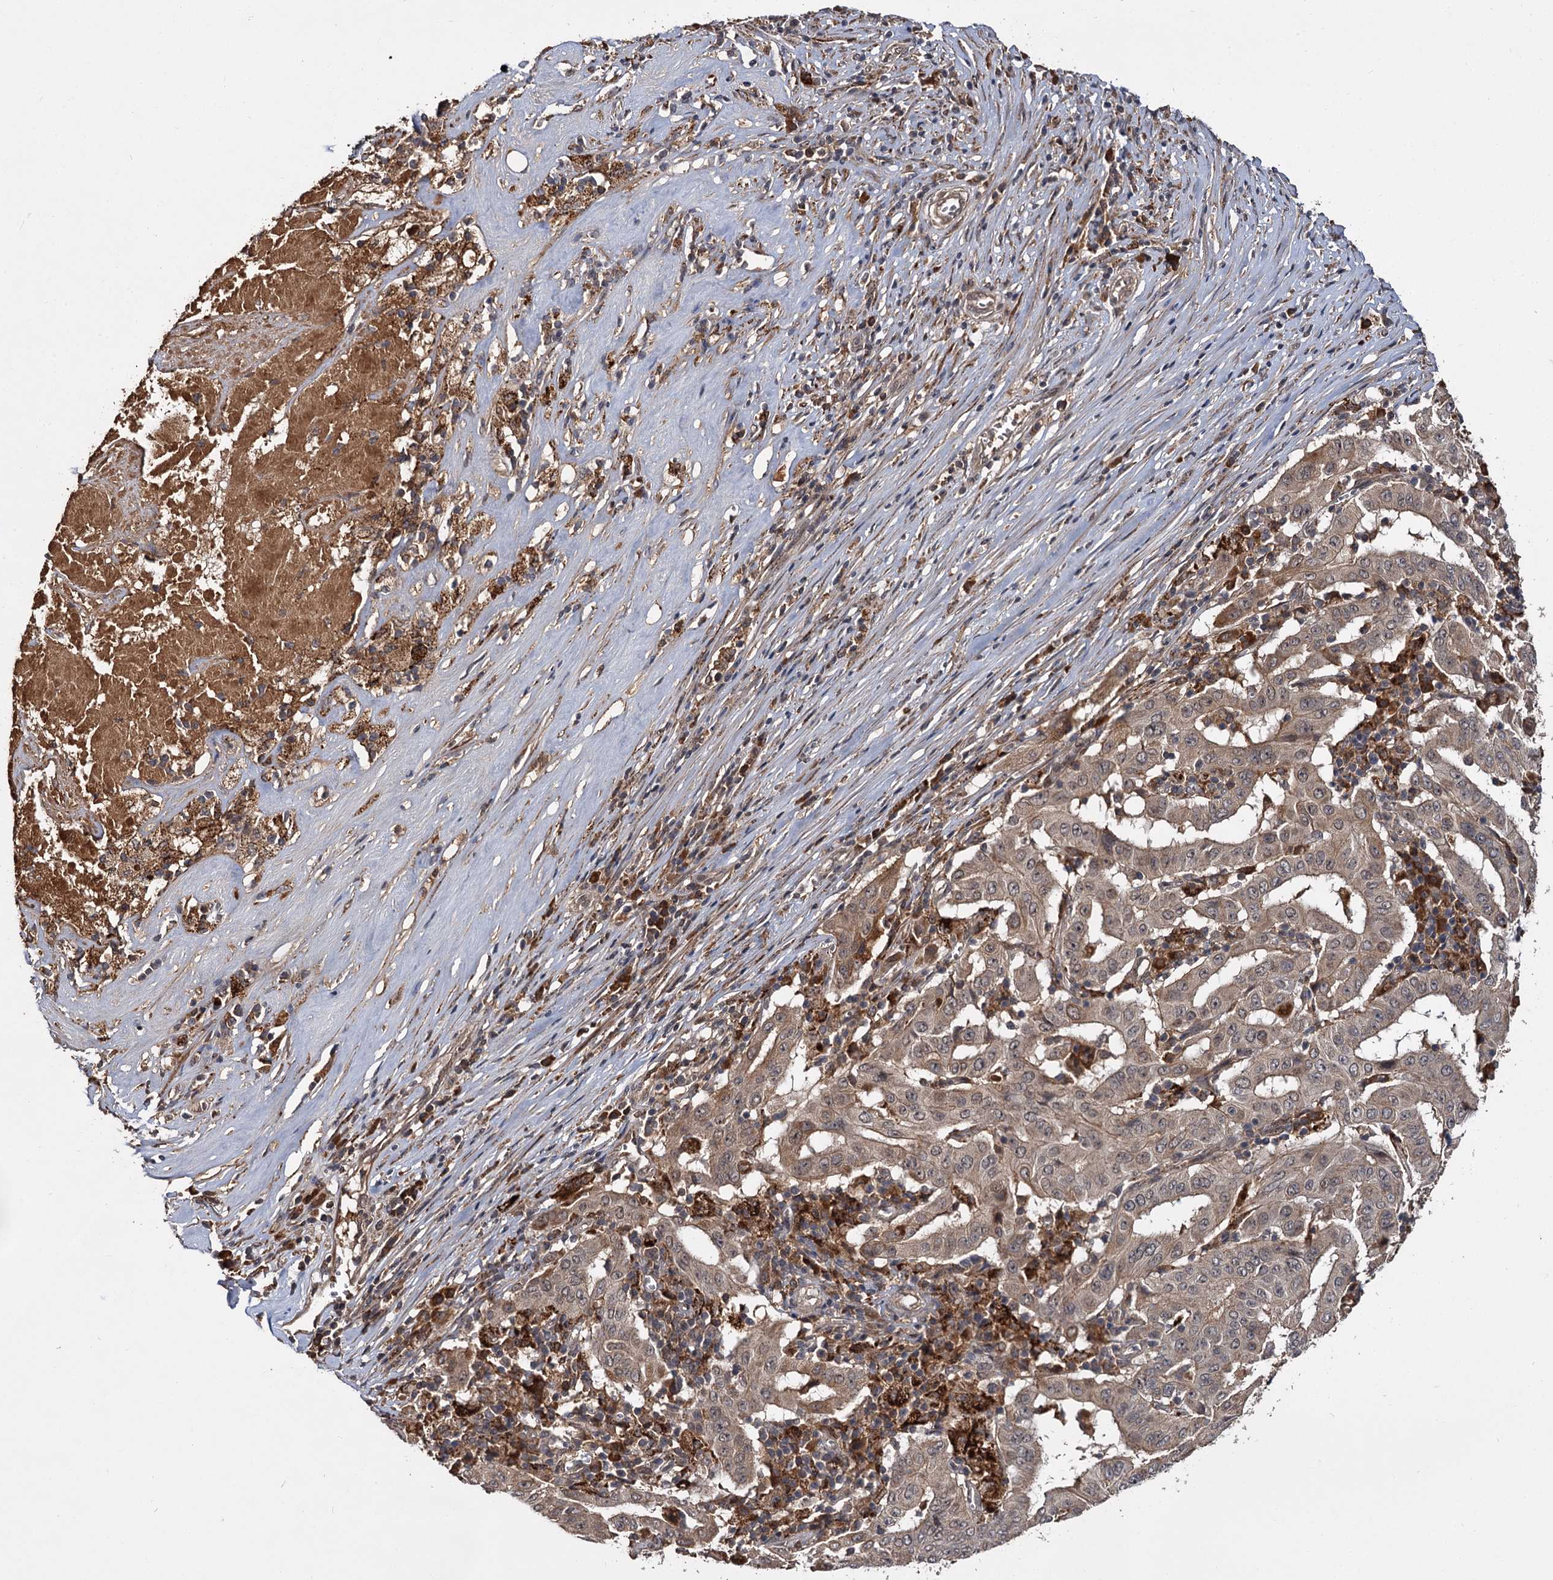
{"staining": {"intensity": "moderate", "quantity": ">75%", "location": "cytoplasmic/membranous"}, "tissue": "pancreatic cancer", "cell_type": "Tumor cells", "image_type": "cancer", "snomed": [{"axis": "morphology", "description": "Adenocarcinoma, NOS"}, {"axis": "topography", "description": "Pancreas"}], "caption": "DAB immunohistochemical staining of human pancreatic cancer (adenocarcinoma) demonstrates moderate cytoplasmic/membranous protein staining in approximately >75% of tumor cells. (brown staining indicates protein expression, while blue staining denotes nuclei).", "gene": "MBD6", "patient": {"sex": "male", "age": 63}}